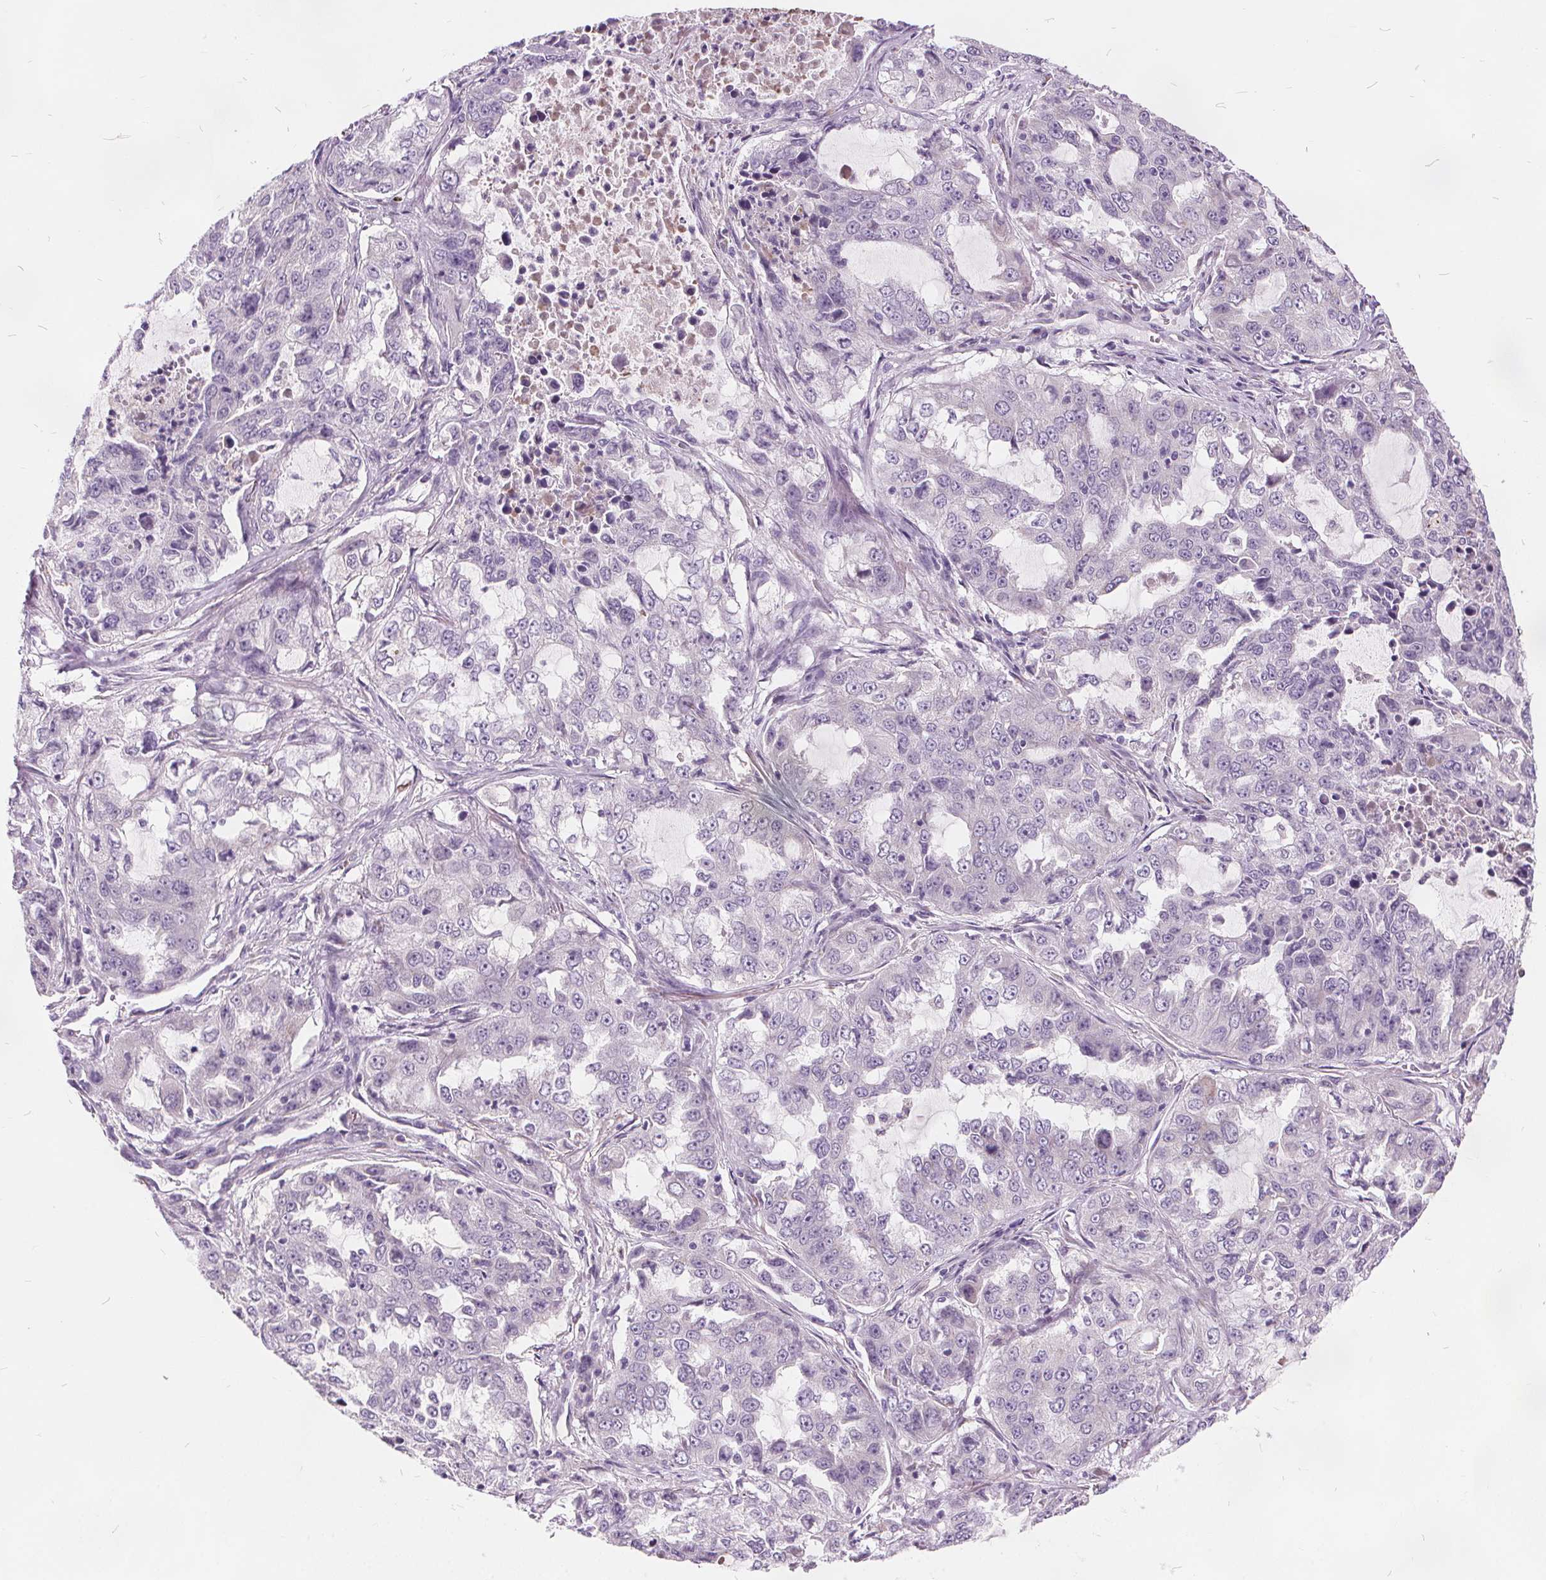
{"staining": {"intensity": "negative", "quantity": "none", "location": "none"}, "tissue": "lung cancer", "cell_type": "Tumor cells", "image_type": "cancer", "snomed": [{"axis": "morphology", "description": "Adenocarcinoma, NOS"}, {"axis": "topography", "description": "Lung"}], "caption": "High power microscopy micrograph of an IHC image of adenocarcinoma (lung), revealing no significant expression in tumor cells. (DAB (3,3'-diaminobenzidine) immunohistochemistry, high magnification).", "gene": "ACOX2", "patient": {"sex": "female", "age": 61}}